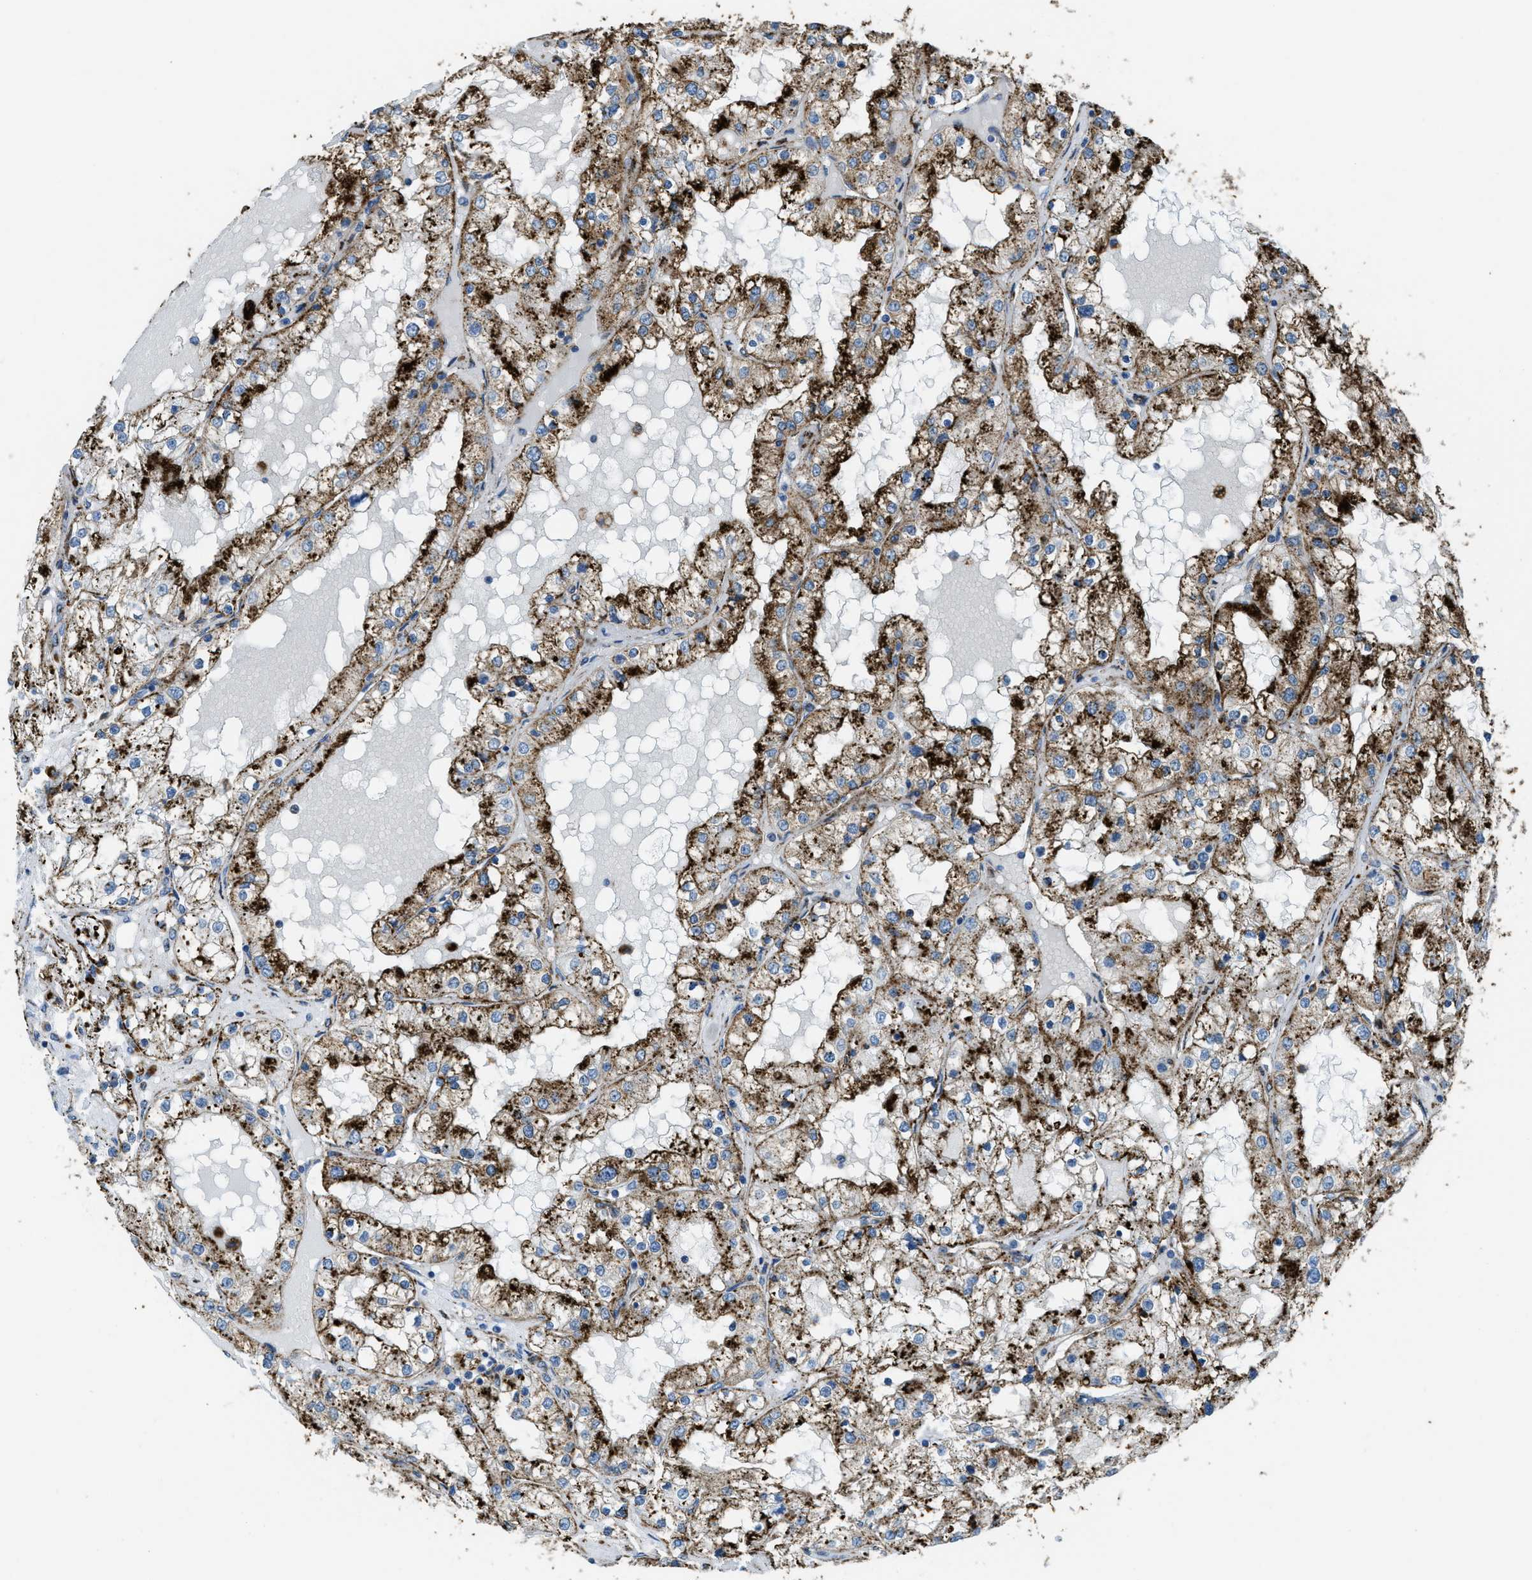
{"staining": {"intensity": "strong", "quantity": ">75%", "location": "cytoplasmic/membranous"}, "tissue": "renal cancer", "cell_type": "Tumor cells", "image_type": "cancer", "snomed": [{"axis": "morphology", "description": "Adenocarcinoma, NOS"}, {"axis": "topography", "description": "Kidney"}], "caption": "Renal cancer stained with DAB (3,3'-diaminobenzidine) IHC demonstrates high levels of strong cytoplasmic/membranous staining in approximately >75% of tumor cells. (DAB (3,3'-diaminobenzidine) IHC with brightfield microscopy, high magnification).", "gene": "SCARB2", "patient": {"sex": "male", "age": 68}}